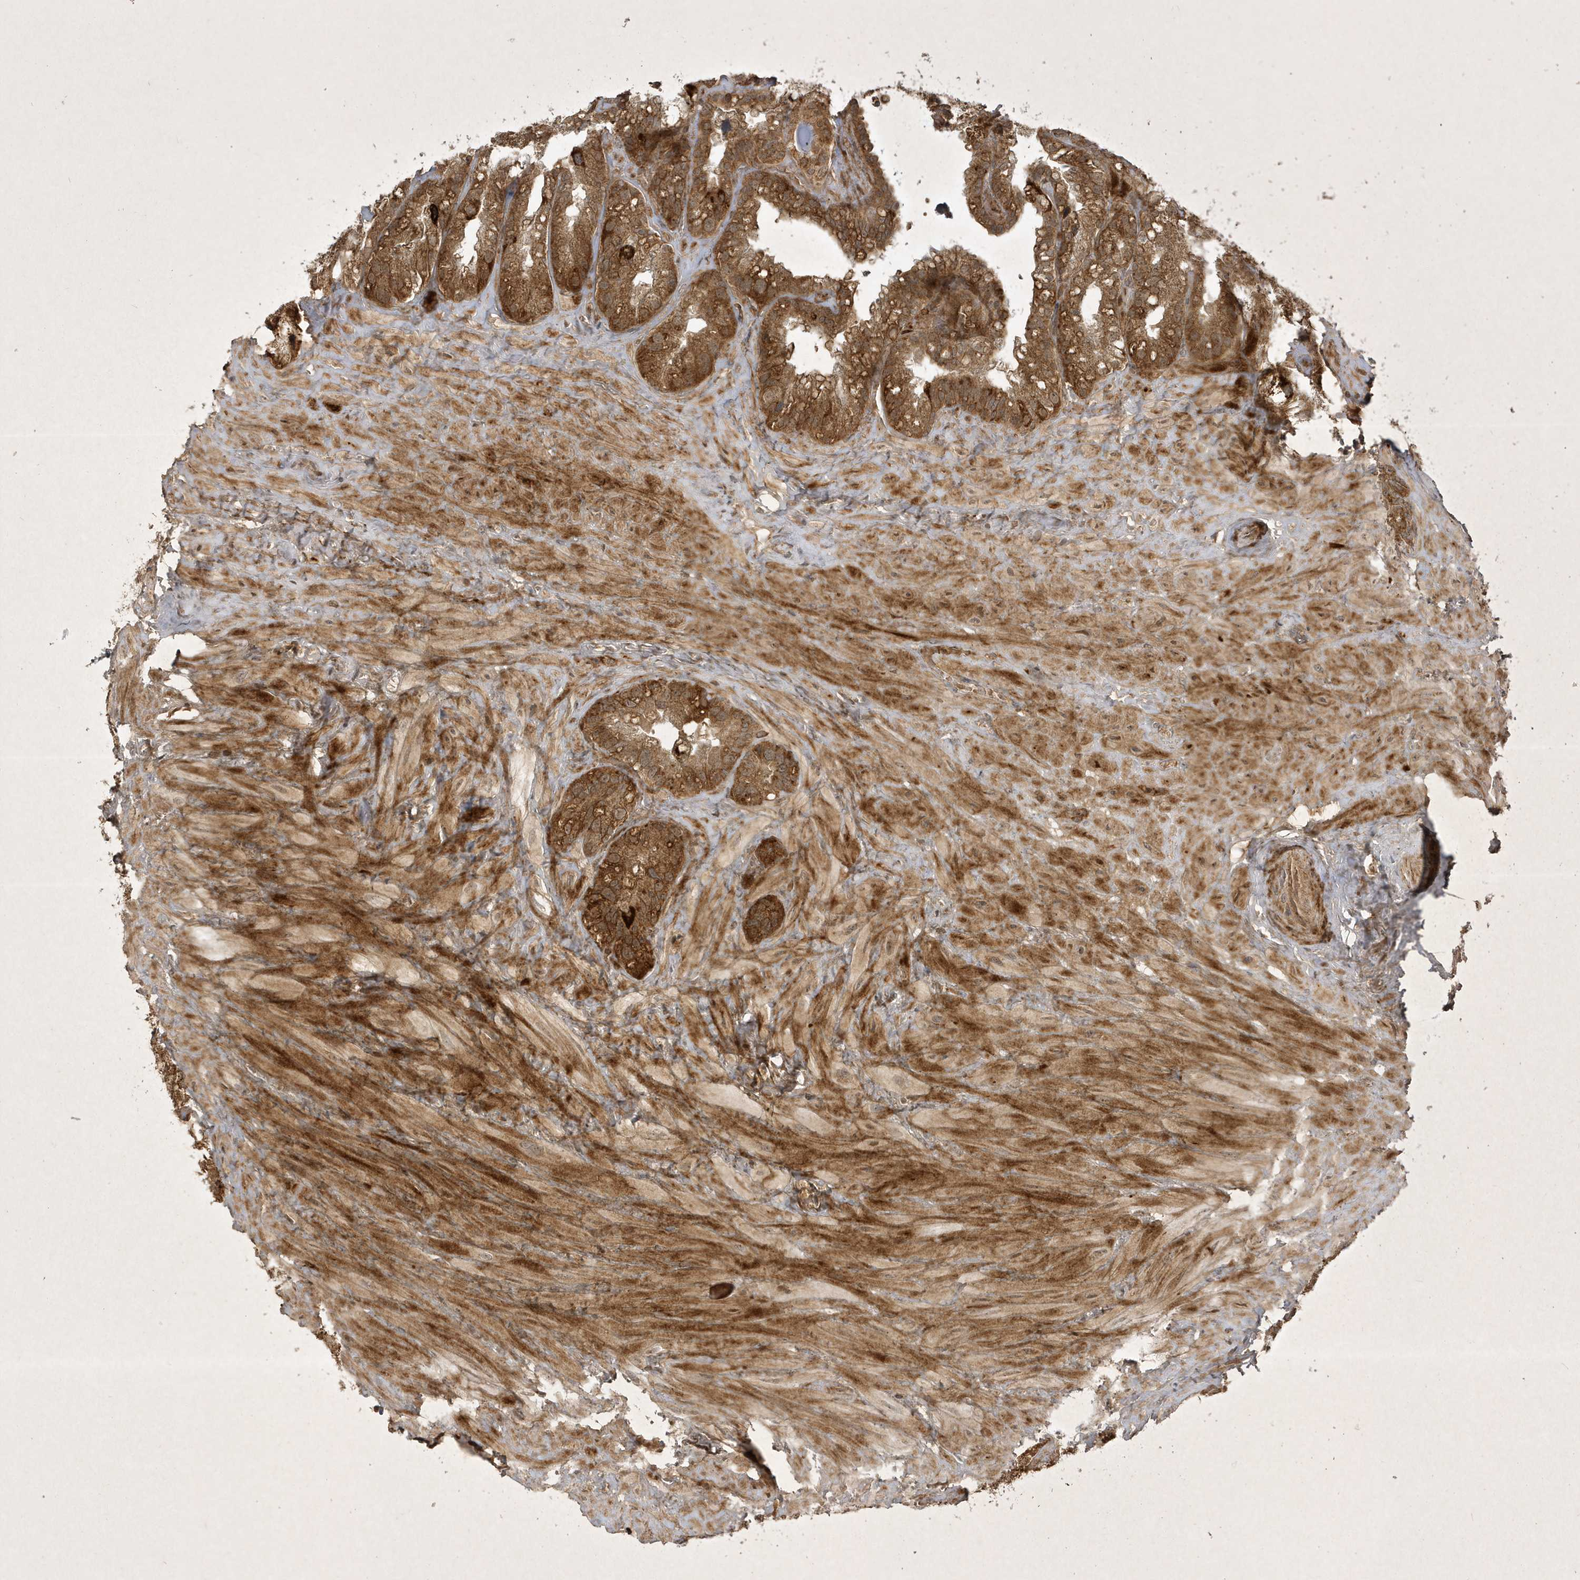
{"staining": {"intensity": "moderate", "quantity": ">75%", "location": "cytoplasmic/membranous"}, "tissue": "seminal vesicle", "cell_type": "Glandular cells", "image_type": "normal", "snomed": [{"axis": "morphology", "description": "Normal tissue, NOS"}, {"axis": "topography", "description": "Prostate"}, {"axis": "topography", "description": "Seminal veicle"}], "caption": "Protein analysis of normal seminal vesicle reveals moderate cytoplasmic/membranous staining in approximately >75% of glandular cells.", "gene": "FAM83C", "patient": {"sex": "male", "age": 68}}